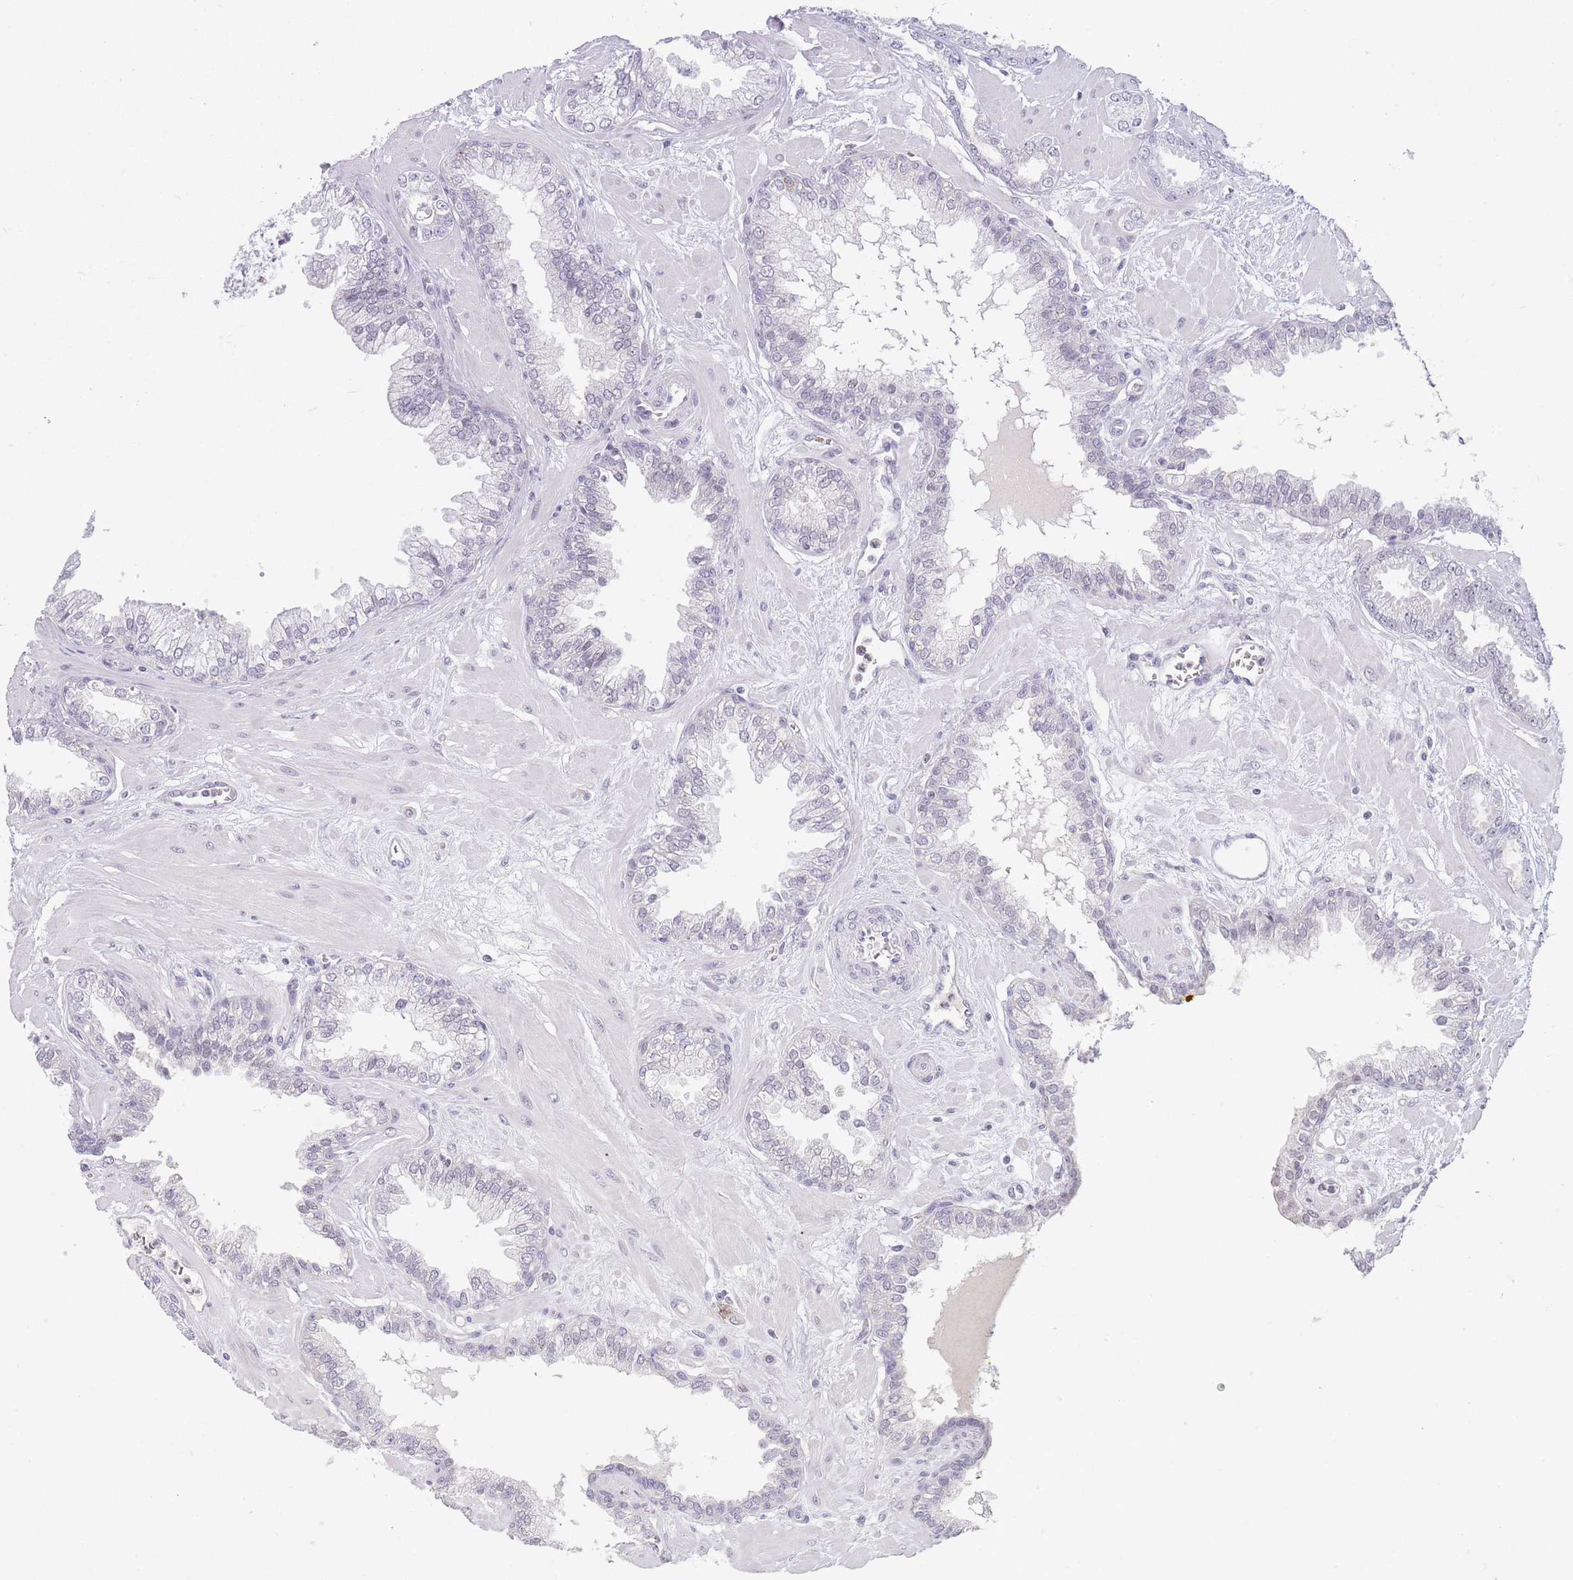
{"staining": {"intensity": "negative", "quantity": "none", "location": "none"}, "tissue": "prostate cancer", "cell_type": "Tumor cells", "image_type": "cancer", "snomed": [{"axis": "morphology", "description": "Adenocarcinoma, Low grade"}, {"axis": "topography", "description": "Prostate"}], "caption": "Immunohistochemical staining of human prostate cancer (low-grade adenocarcinoma) demonstrates no significant staining in tumor cells.", "gene": "ARID3B", "patient": {"sex": "male", "age": 60}}